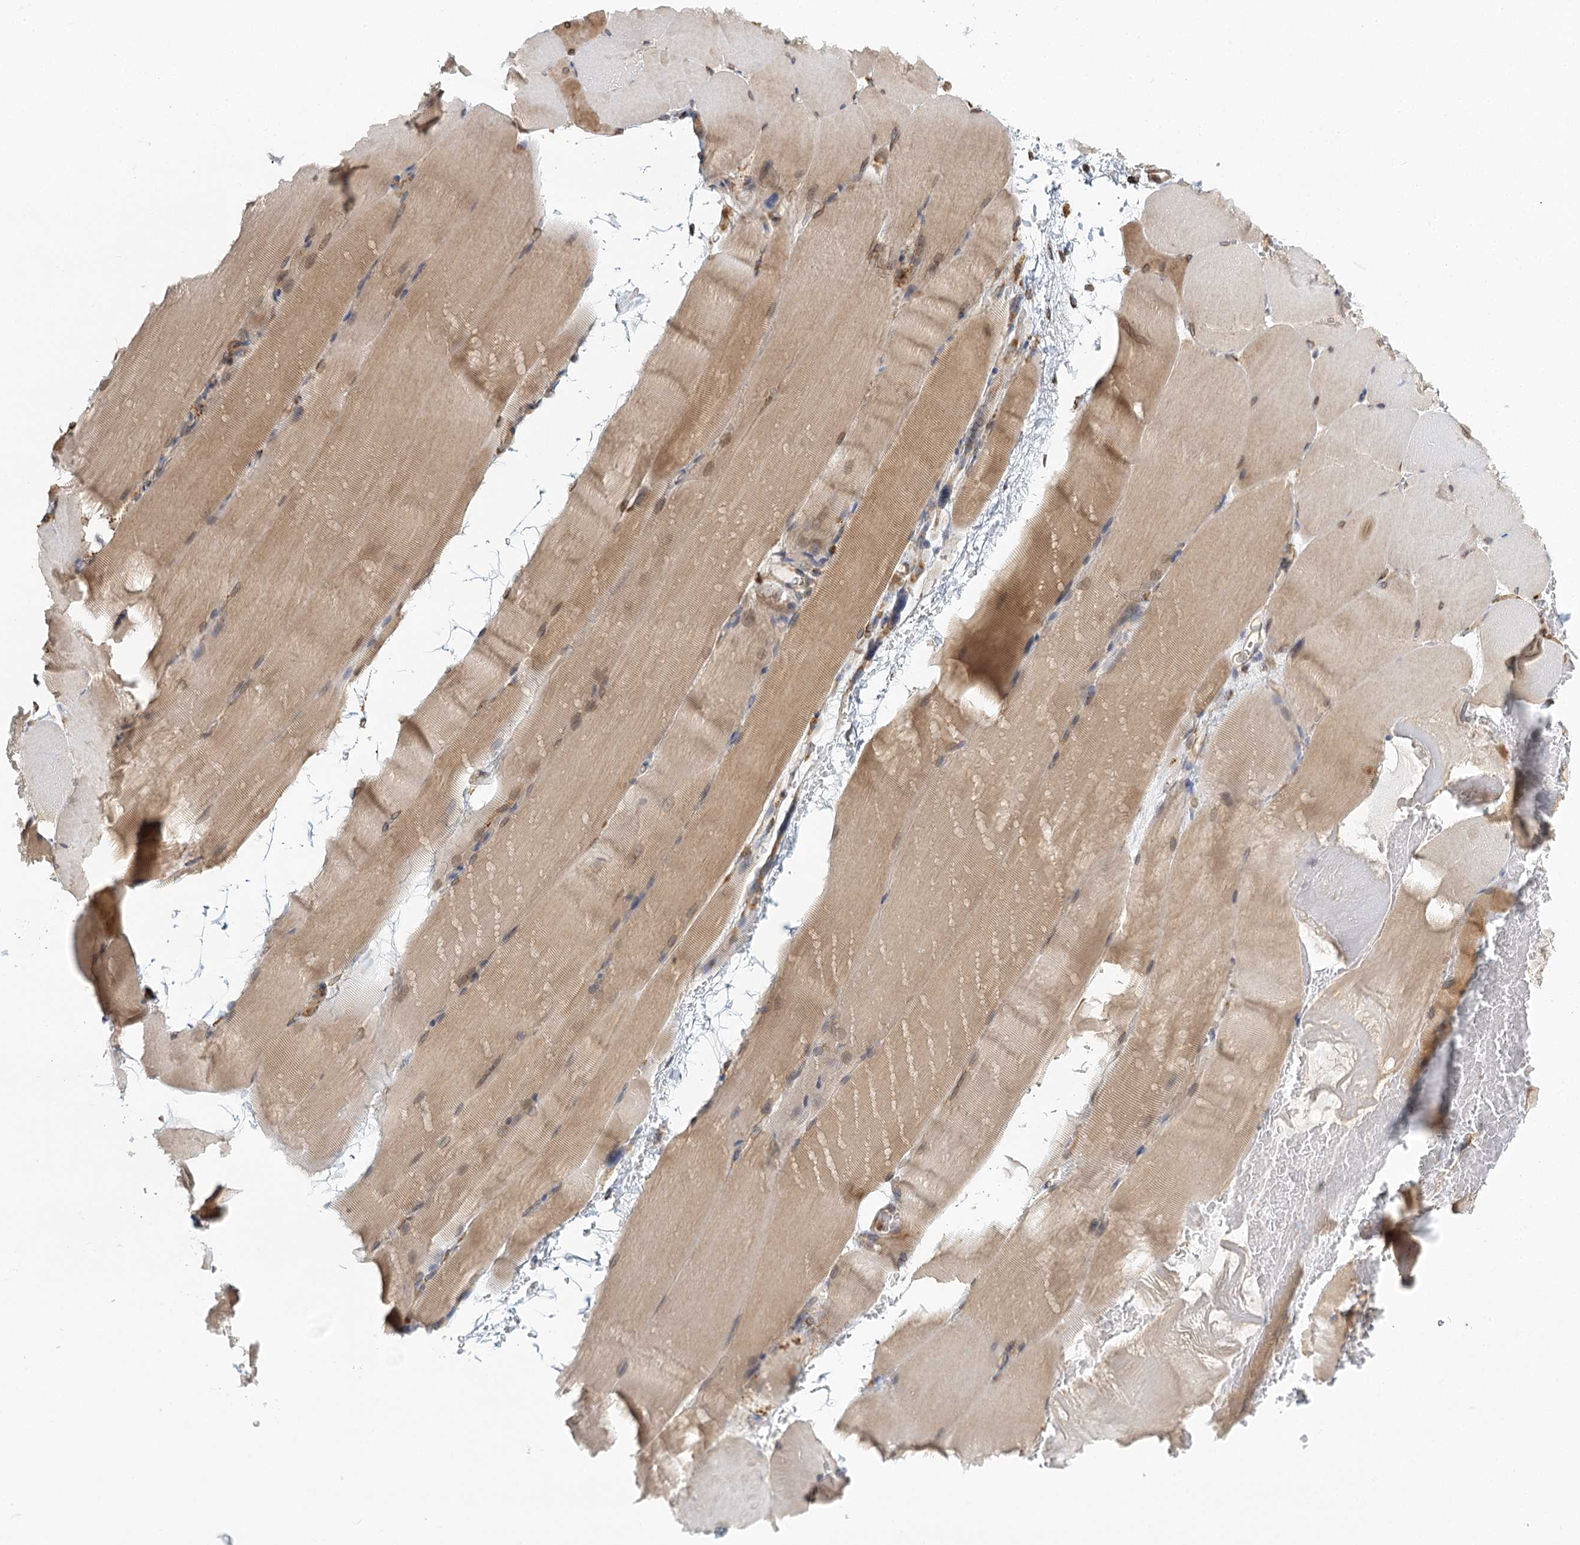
{"staining": {"intensity": "weak", "quantity": "25%-75%", "location": "cytoplasmic/membranous,nuclear"}, "tissue": "skeletal muscle", "cell_type": "Myocytes", "image_type": "normal", "snomed": [{"axis": "morphology", "description": "Normal tissue, NOS"}, {"axis": "topography", "description": "Skeletal muscle"}, {"axis": "topography", "description": "Parathyroid gland"}], "caption": "A micrograph of human skeletal muscle stained for a protein displays weak cytoplasmic/membranous,nuclear brown staining in myocytes. (DAB IHC with brightfield microscopy, high magnification).", "gene": "TAS1R1", "patient": {"sex": "female", "age": 37}}